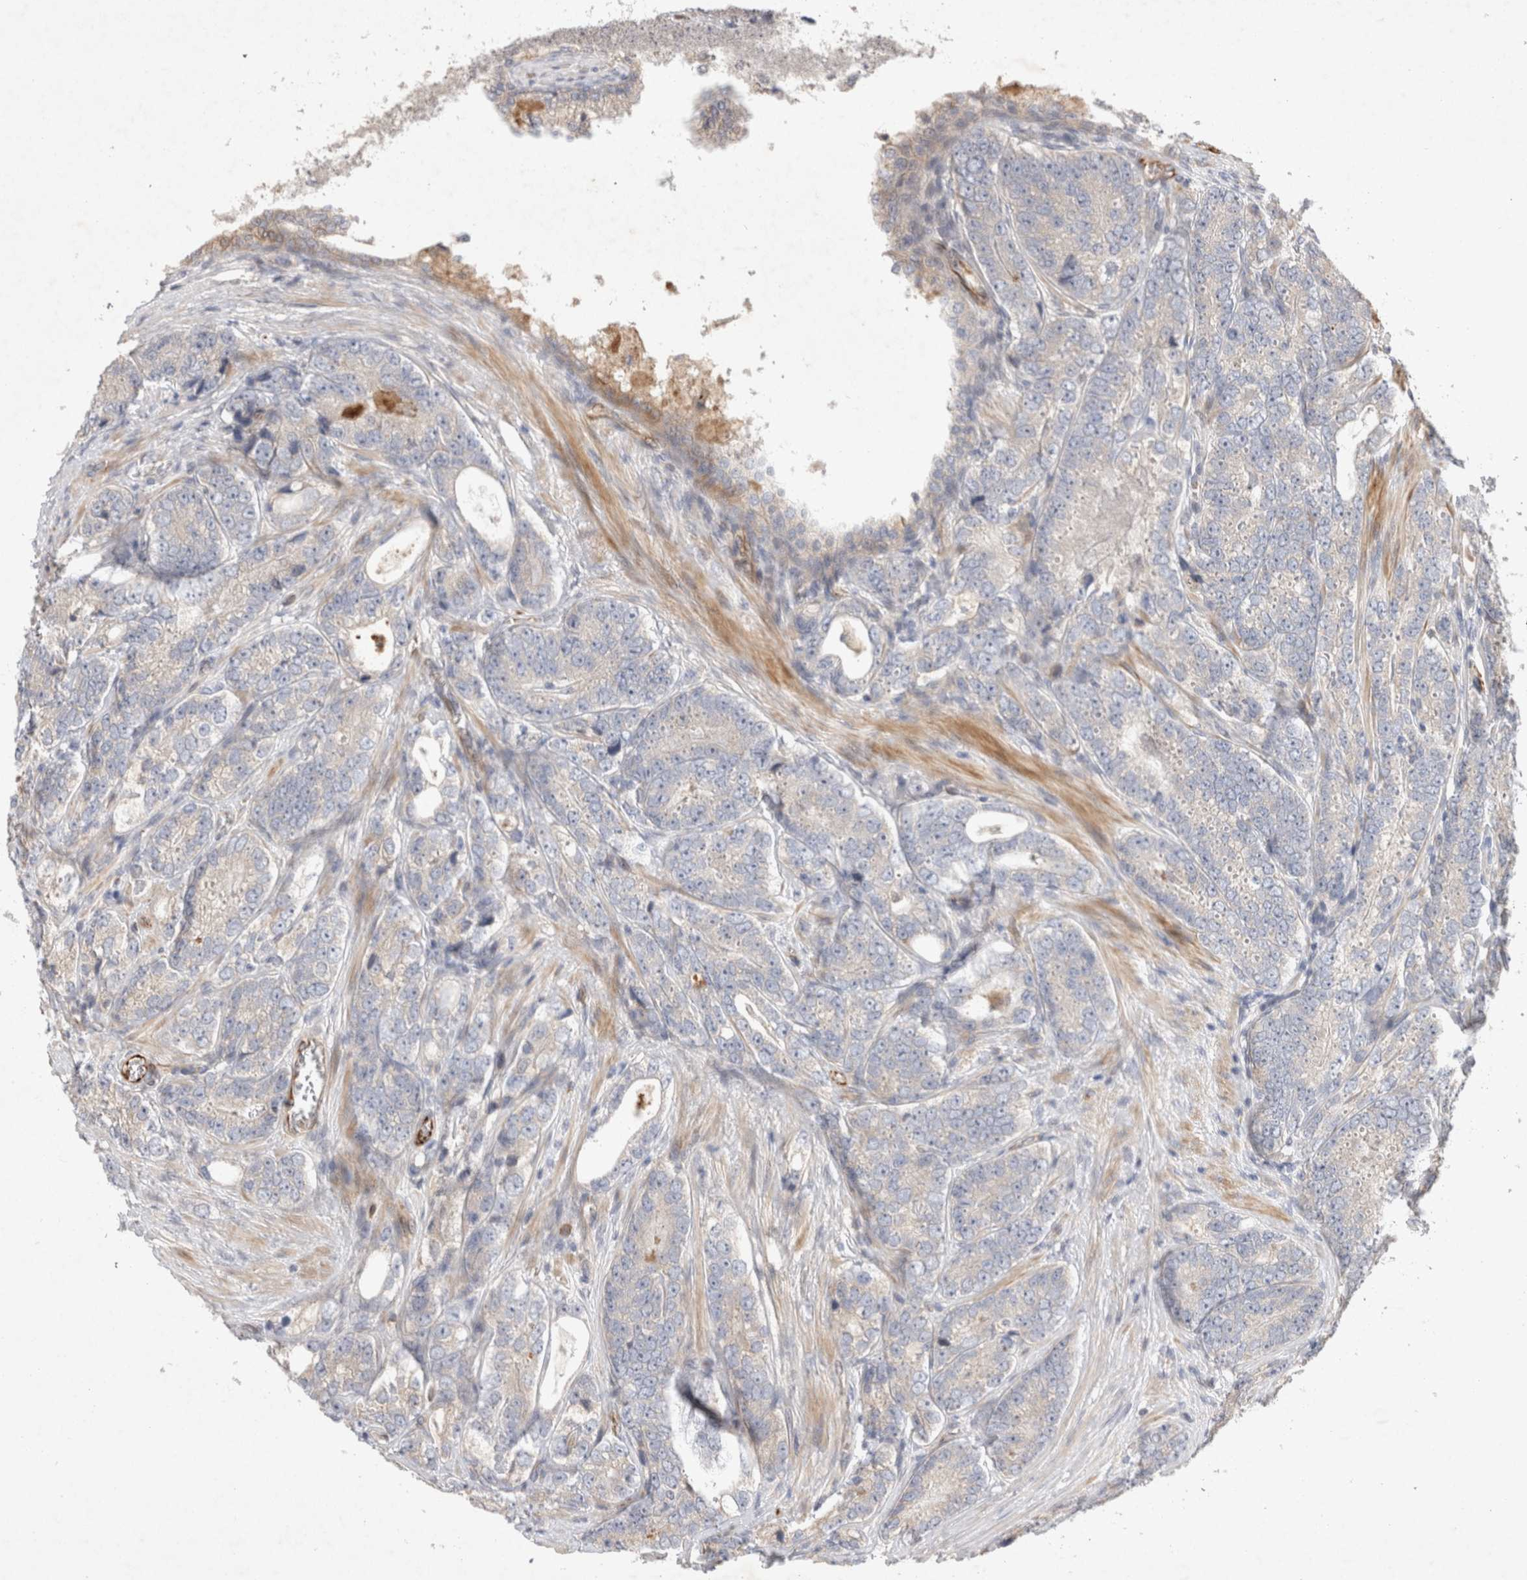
{"staining": {"intensity": "weak", "quantity": "<25%", "location": "cytoplasmic/membranous"}, "tissue": "prostate cancer", "cell_type": "Tumor cells", "image_type": "cancer", "snomed": [{"axis": "morphology", "description": "Adenocarcinoma, High grade"}, {"axis": "topography", "description": "Prostate"}], "caption": "There is no significant positivity in tumor cells of prostate cancer.", "gene": "NMU", "patient": {"sex": "male", "age": 56}}